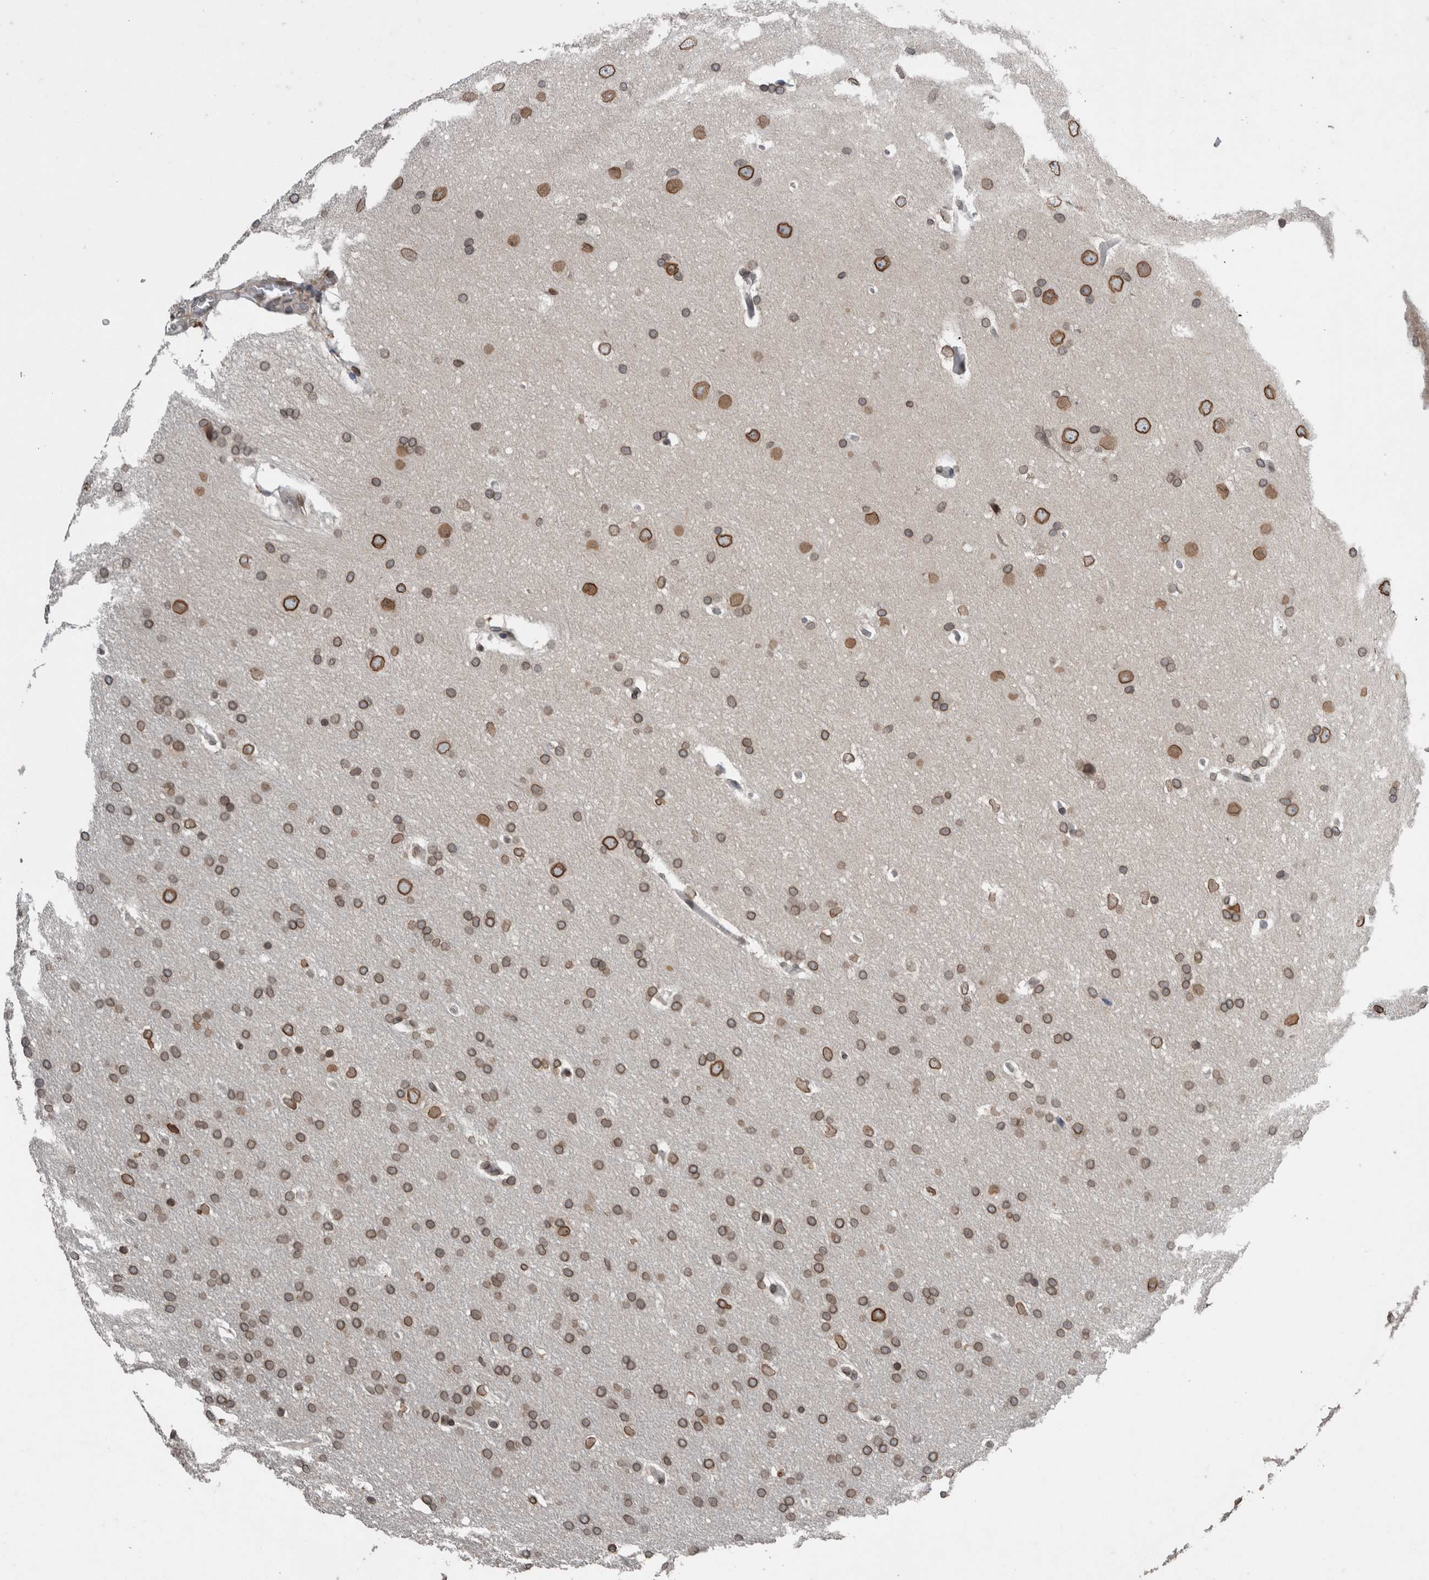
{"staining": {"intensity": "moderate", "quantity": ">75%", "location": "cytoplasmic/membranous,nuclear"}, "tissue": "glioma", "cell_type": "Tumor cells", "image_type": "cancer", "snomed": [{"axis": "morphology", "description": "Glioma, malignant, Low grade"}, {"axis": "topography", "description": "Brain"}], "caption": "Low-grade glioma (malignant) stained for a protein (brown) displays moderate cytoplasmic/membranous and nuclear positive expression in approximately >75% of tumor cells.", "gene": "RANBP2", "patient": {"sex": "female", "age": 37}}